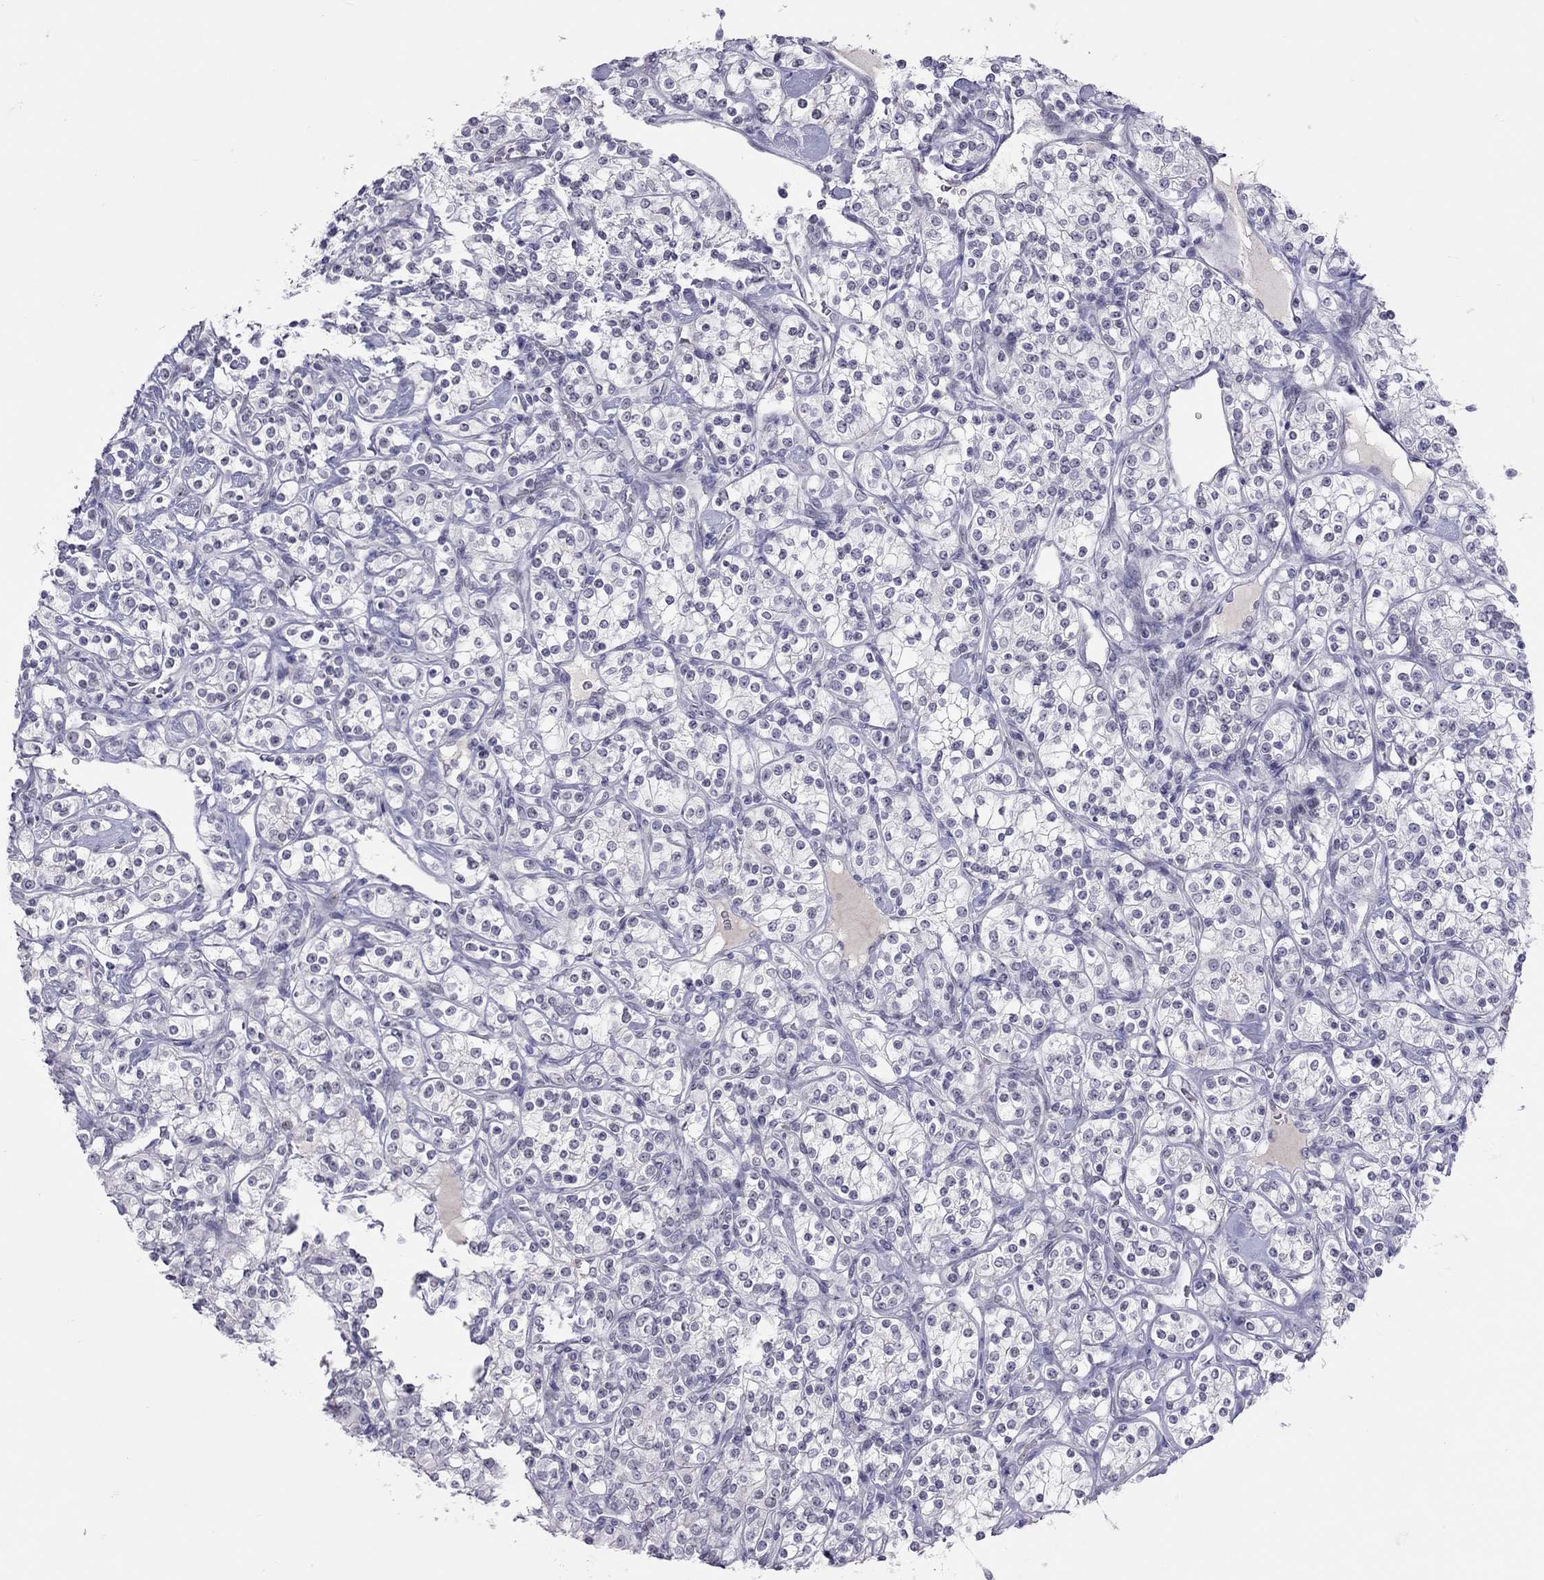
{"staining": {"intensity": "negative", "quantity": "none", "location": "none"}, "tissue": "renal cancer", "cell_type": "Tumor cells", "image_type": "cancer", "snomed": [{"axis": "morphology", "description": "Adenocarcinoma, NOS"}, {"axis": "topography", "description": "Kidney"}], "caption": "DAB immunohistochemical staining of human renal cancer (adenocarcinoma) exhibits no significant positivity in tumor cells. Nuclei are stained in blue.", "gene": "JHY", "patient": {"sex": "male", "age": 77}}